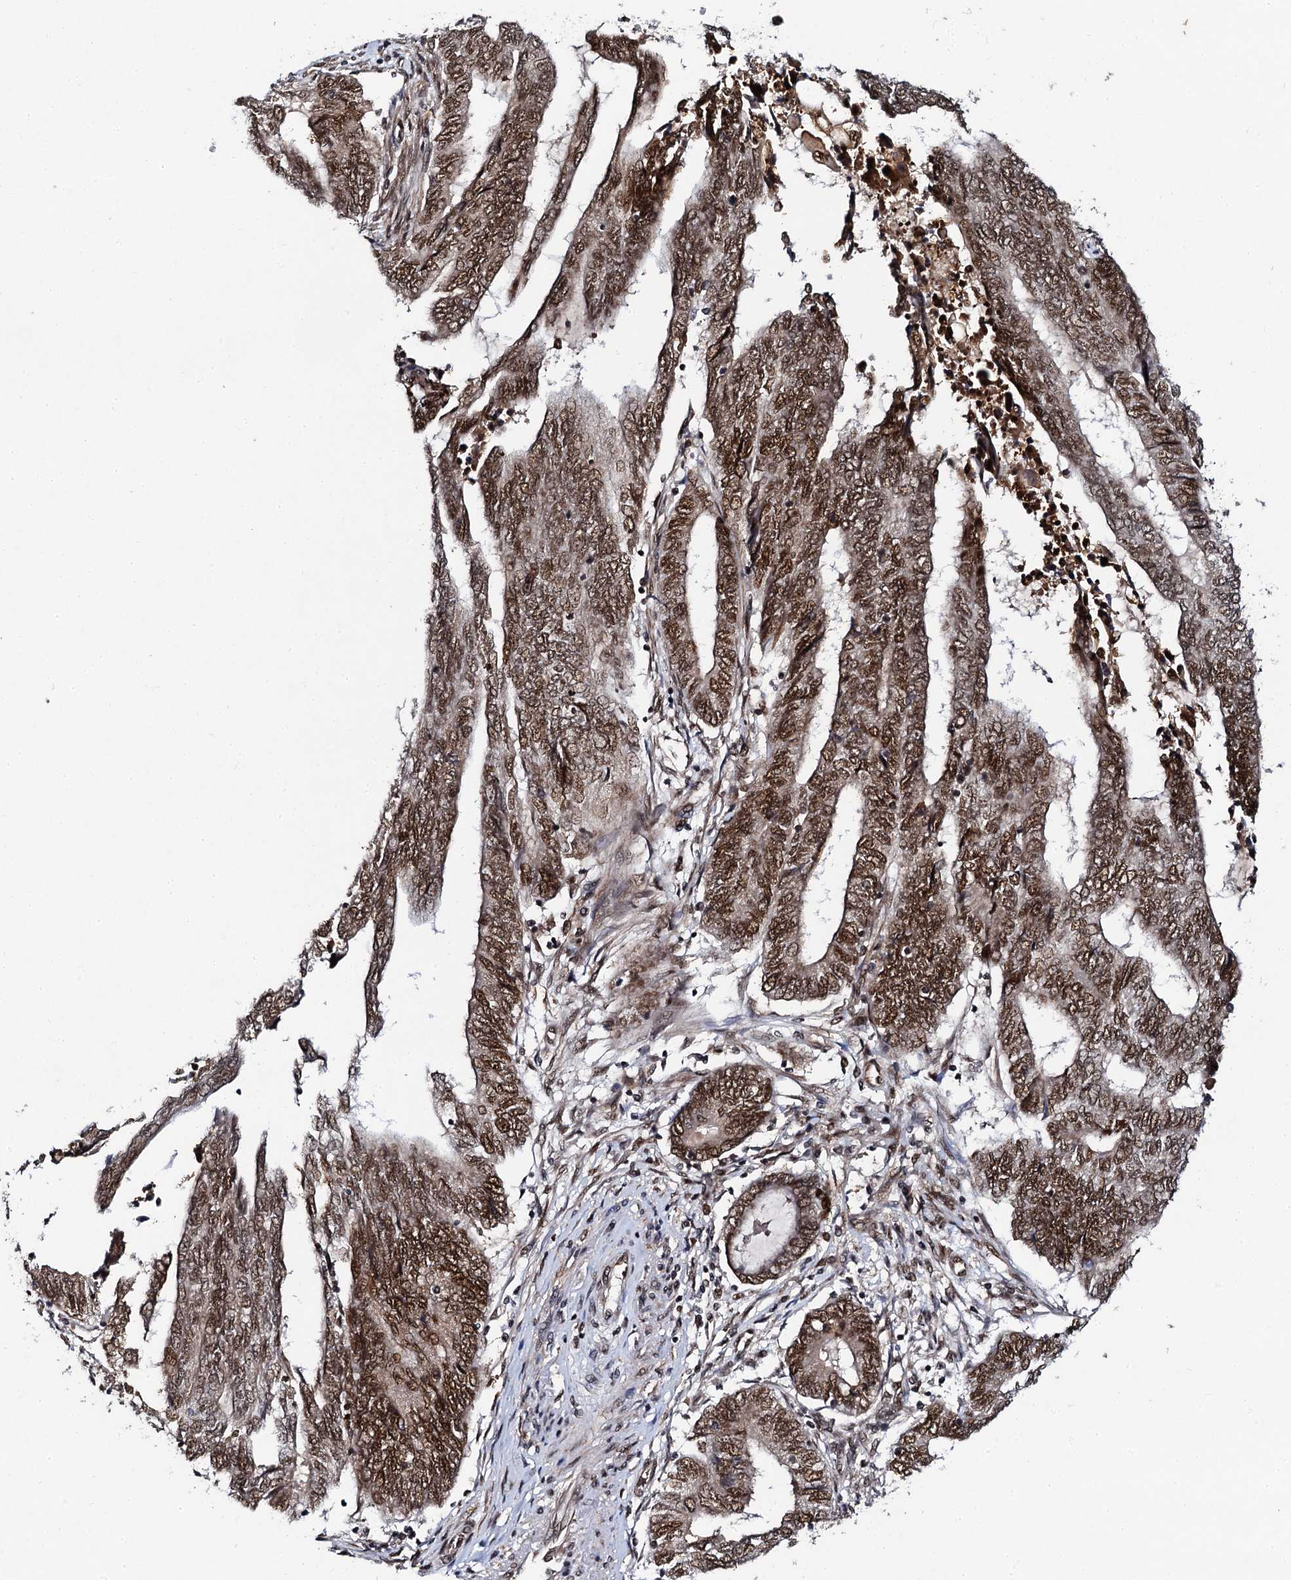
{"staining": {"intensity": "moderate", "quantity": ">75%", "location": "nuclear"}, "tissue": "endometrial cancer", "cell_type": "Tumor cells", "image_type": "cancer", "snomed": [{"axis": "morphology", "description": "Adenocarcinoma, NOS"}, {"axis": "topography", "description": "Uterus"}, {"axis": "topography", "description": "Endometrium"}], "caption": "A brown stain shows moderate nuclear positivity of a protein in endometrial cancer tumor cells.", "gene": "CSTF3", "patient": {"sex": "female", "age": 70}}